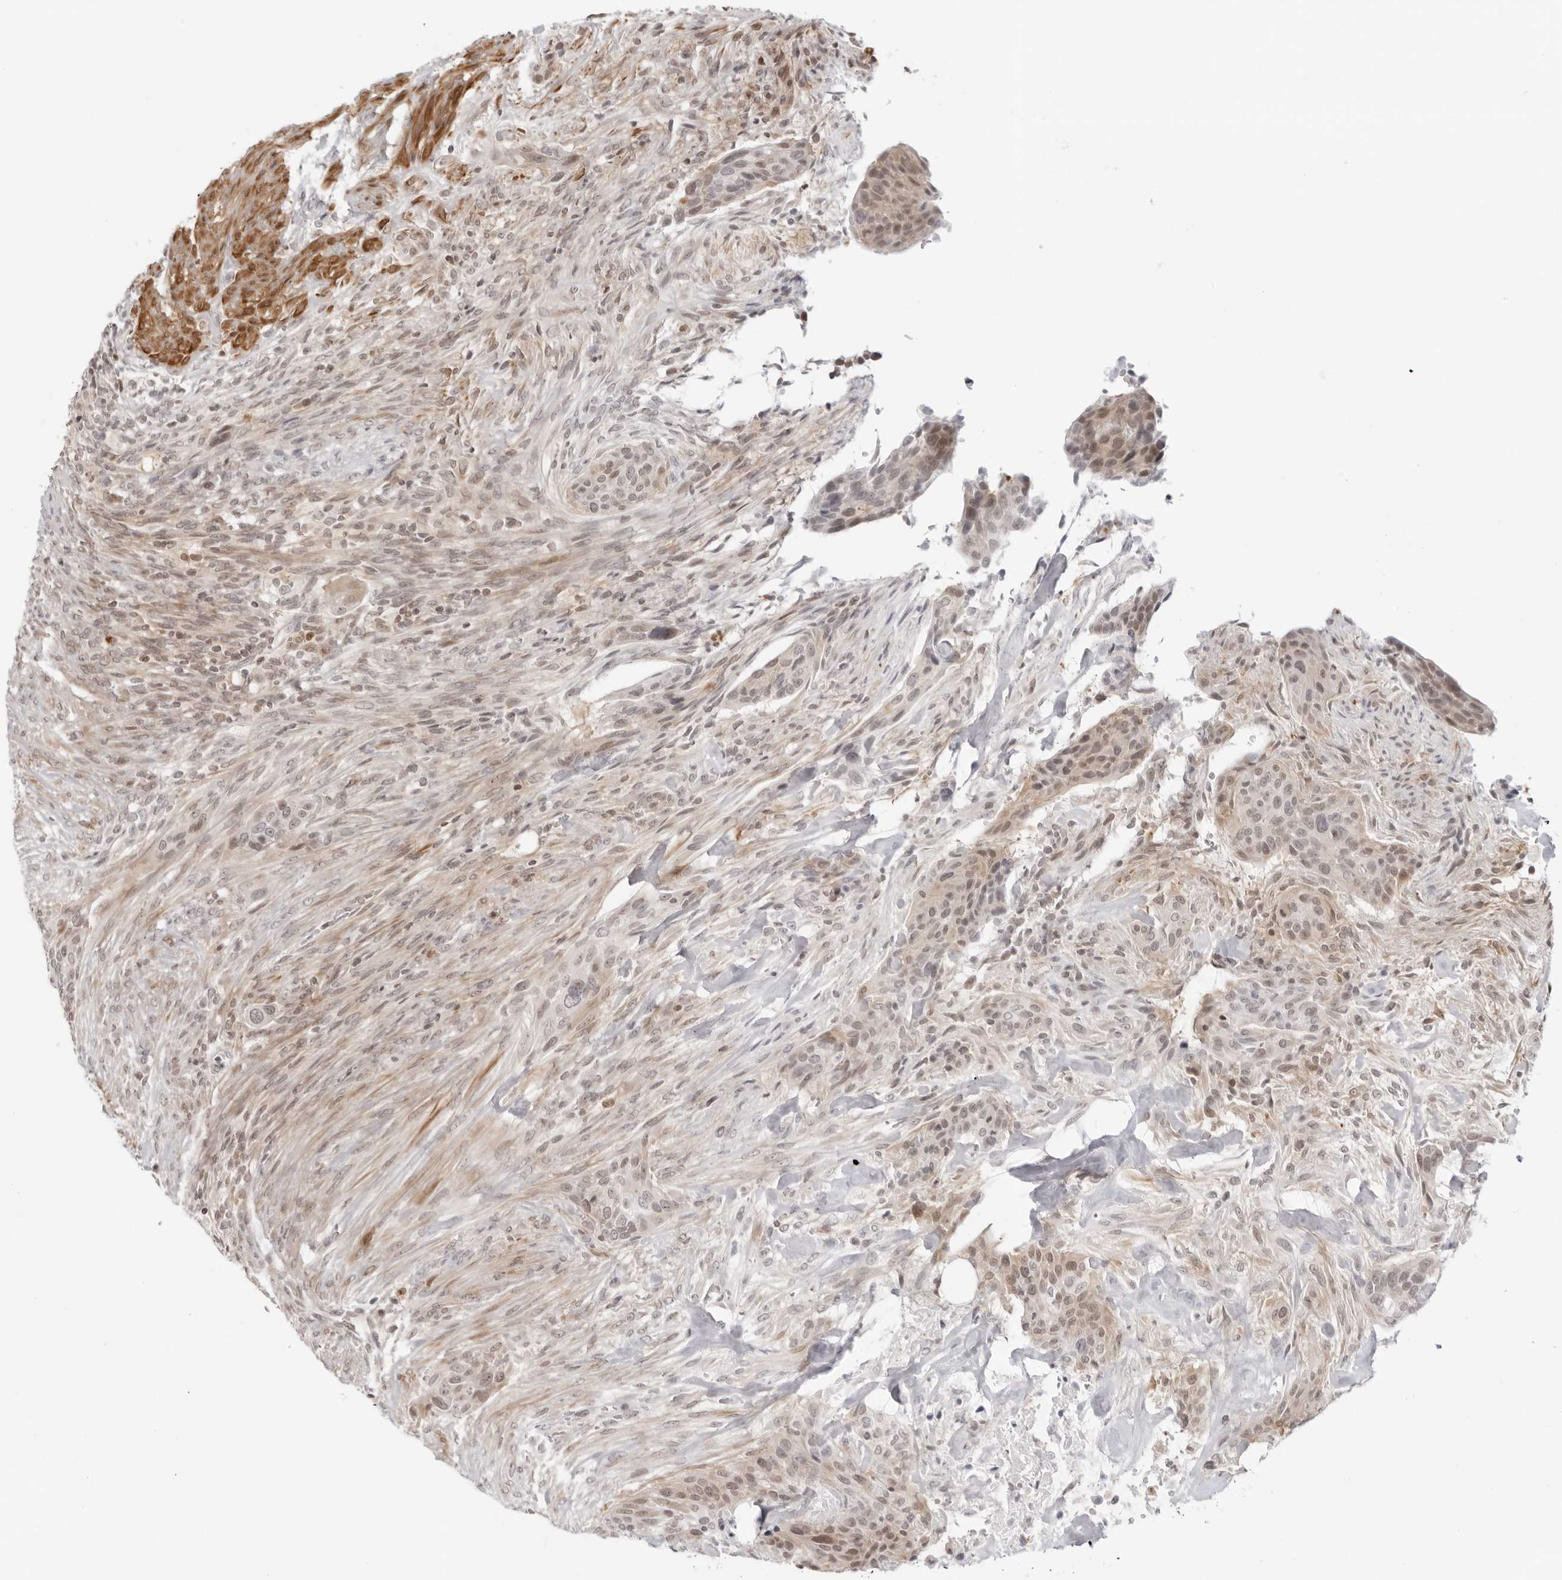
{"staining": {"intensity": "weak", "quantity": ">75%", "location": "nuclear"}, "tissue": "urothelial cancer", "cell_type": "Tumor cells", "image_type": "cancer", "snomed": [{"axis": "morphology", "description": "Urothelial carcinoma, High grade"}, {"axis": "topography", "description": "Urinary bladder"}], "caption": "High-power microscopy captured an immunohistochemistry histopathology image of urothelial carcinoma (high-grade), revealing weak nuclear staining in about >75% of tumor cells. (IHC, brightfield microscopy, high magnification).", "gene": "RNF146", "patient": {"sex": "male", "age": 35}}